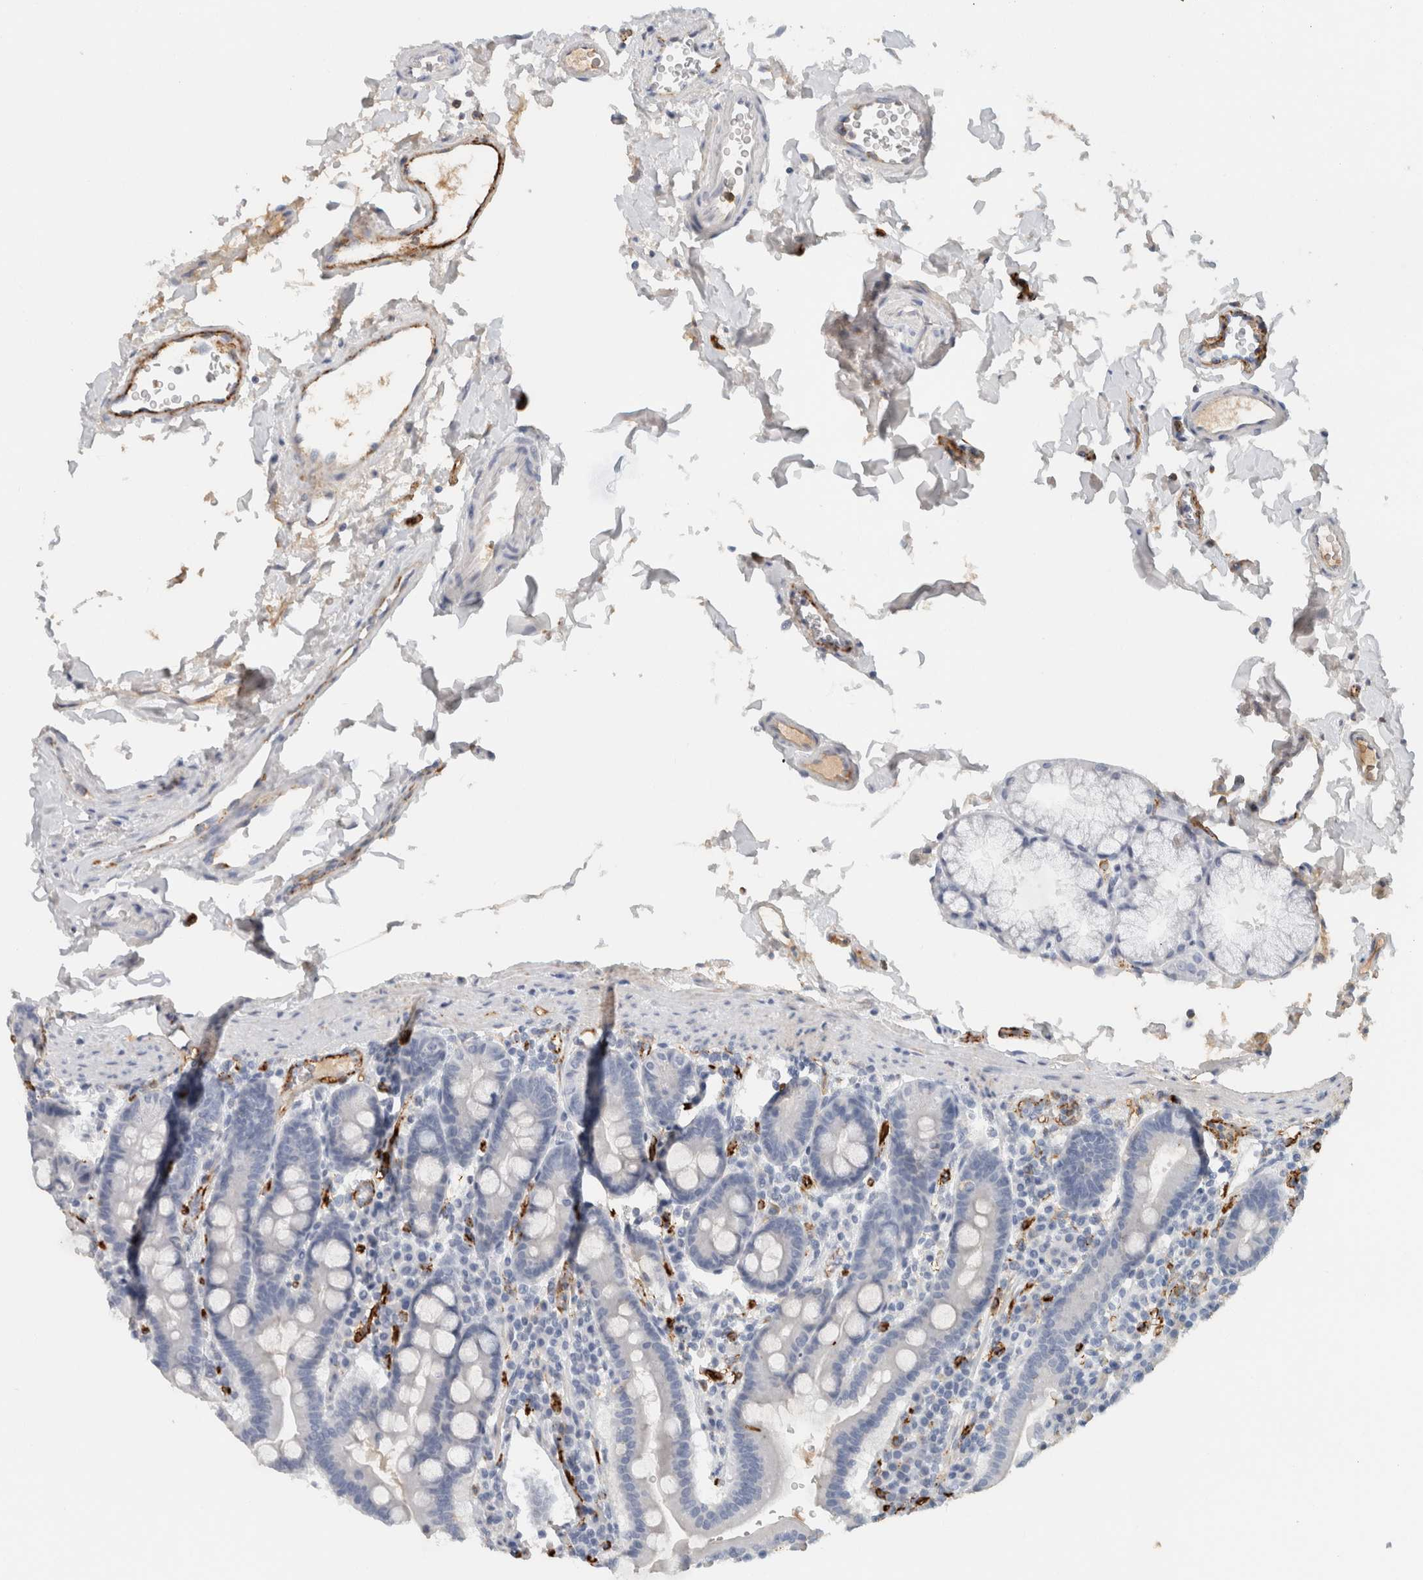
{"staining": {"intensity": "moderate", "quantity": "<25%", "location": "cytoplasmic/membranous"}, "tissue": "duodenum", "cell_type": "Glandular cells", "image_type": "normal", "snomed": [{"axis": "morphology", "description": "Normal tissue, NOS"}, {"axis": "morphology", "description": "Adenocarcinoma, NOS"}, {"axis": "topography", "description": "Pancreas"}, {"axis": "topography", "description": "Duodenum"}], "caption": "Moderate cytoplasmic/membranous positivity is seen in about <25% of glandular cells in unremarkable duodenum.", "gene": "CD36", "patient": {"sex": "male", "age": 50}}